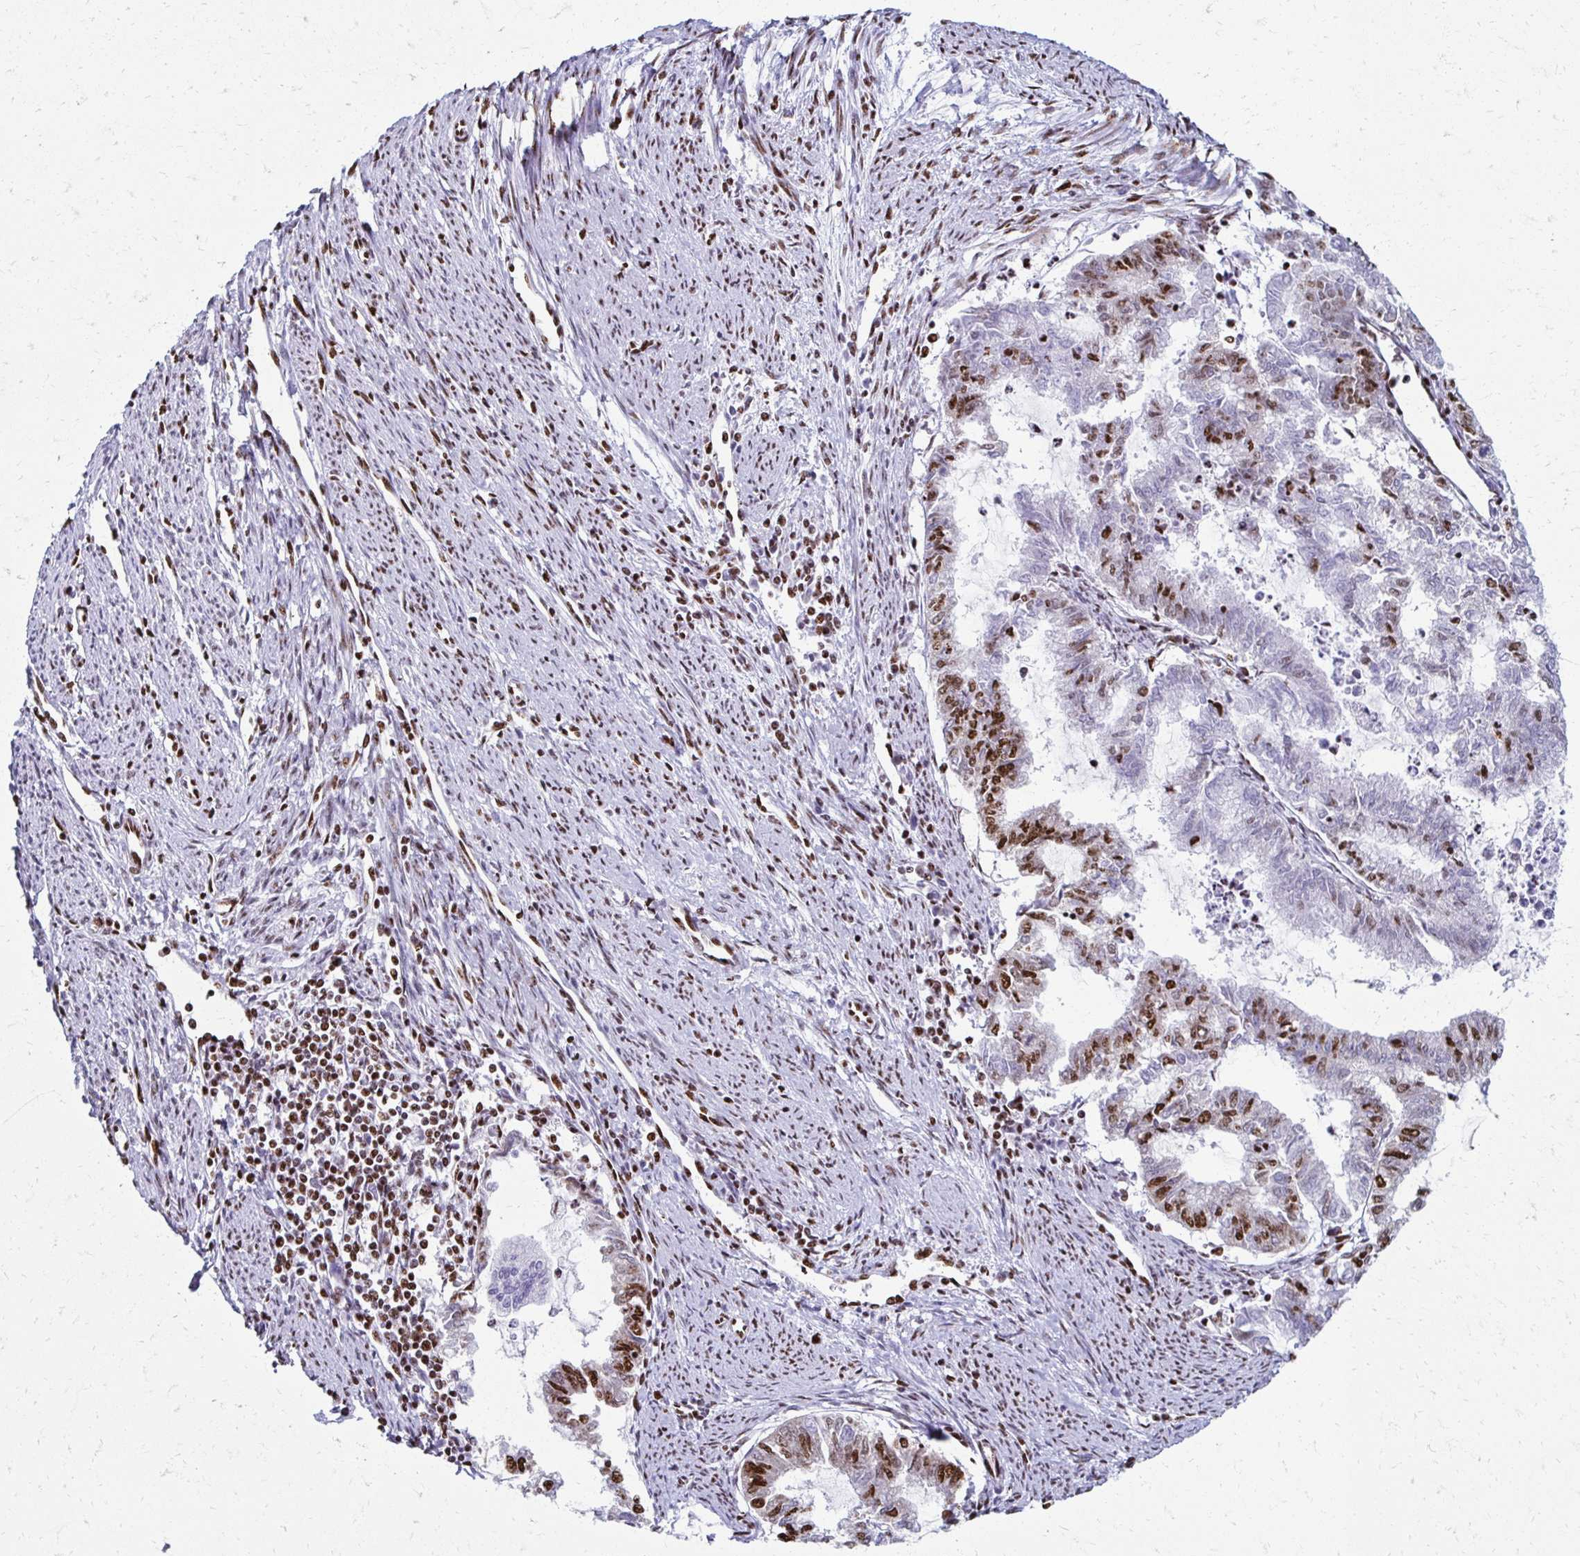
{"staining": {"intensity": "moderate", "quantity": "25%-75%", "location": "nuclear"}, "tissue": "endometrial cancer", "cell_type": "Tumor cells", "image_type": "cancer", "snomed": [{"axis": "morphology", "description": "Adenocarcinoma, NOS"}, {"axis": "topography", "description": "Endometrium"}], "caption": "Moderate nuclear staining for a protein is present in approximately 25%-75% of tumor cells of endometrial cancer using immunohistochemistry.", "gene": "NONO", "patient": {"sex": "female", "age": 79}}